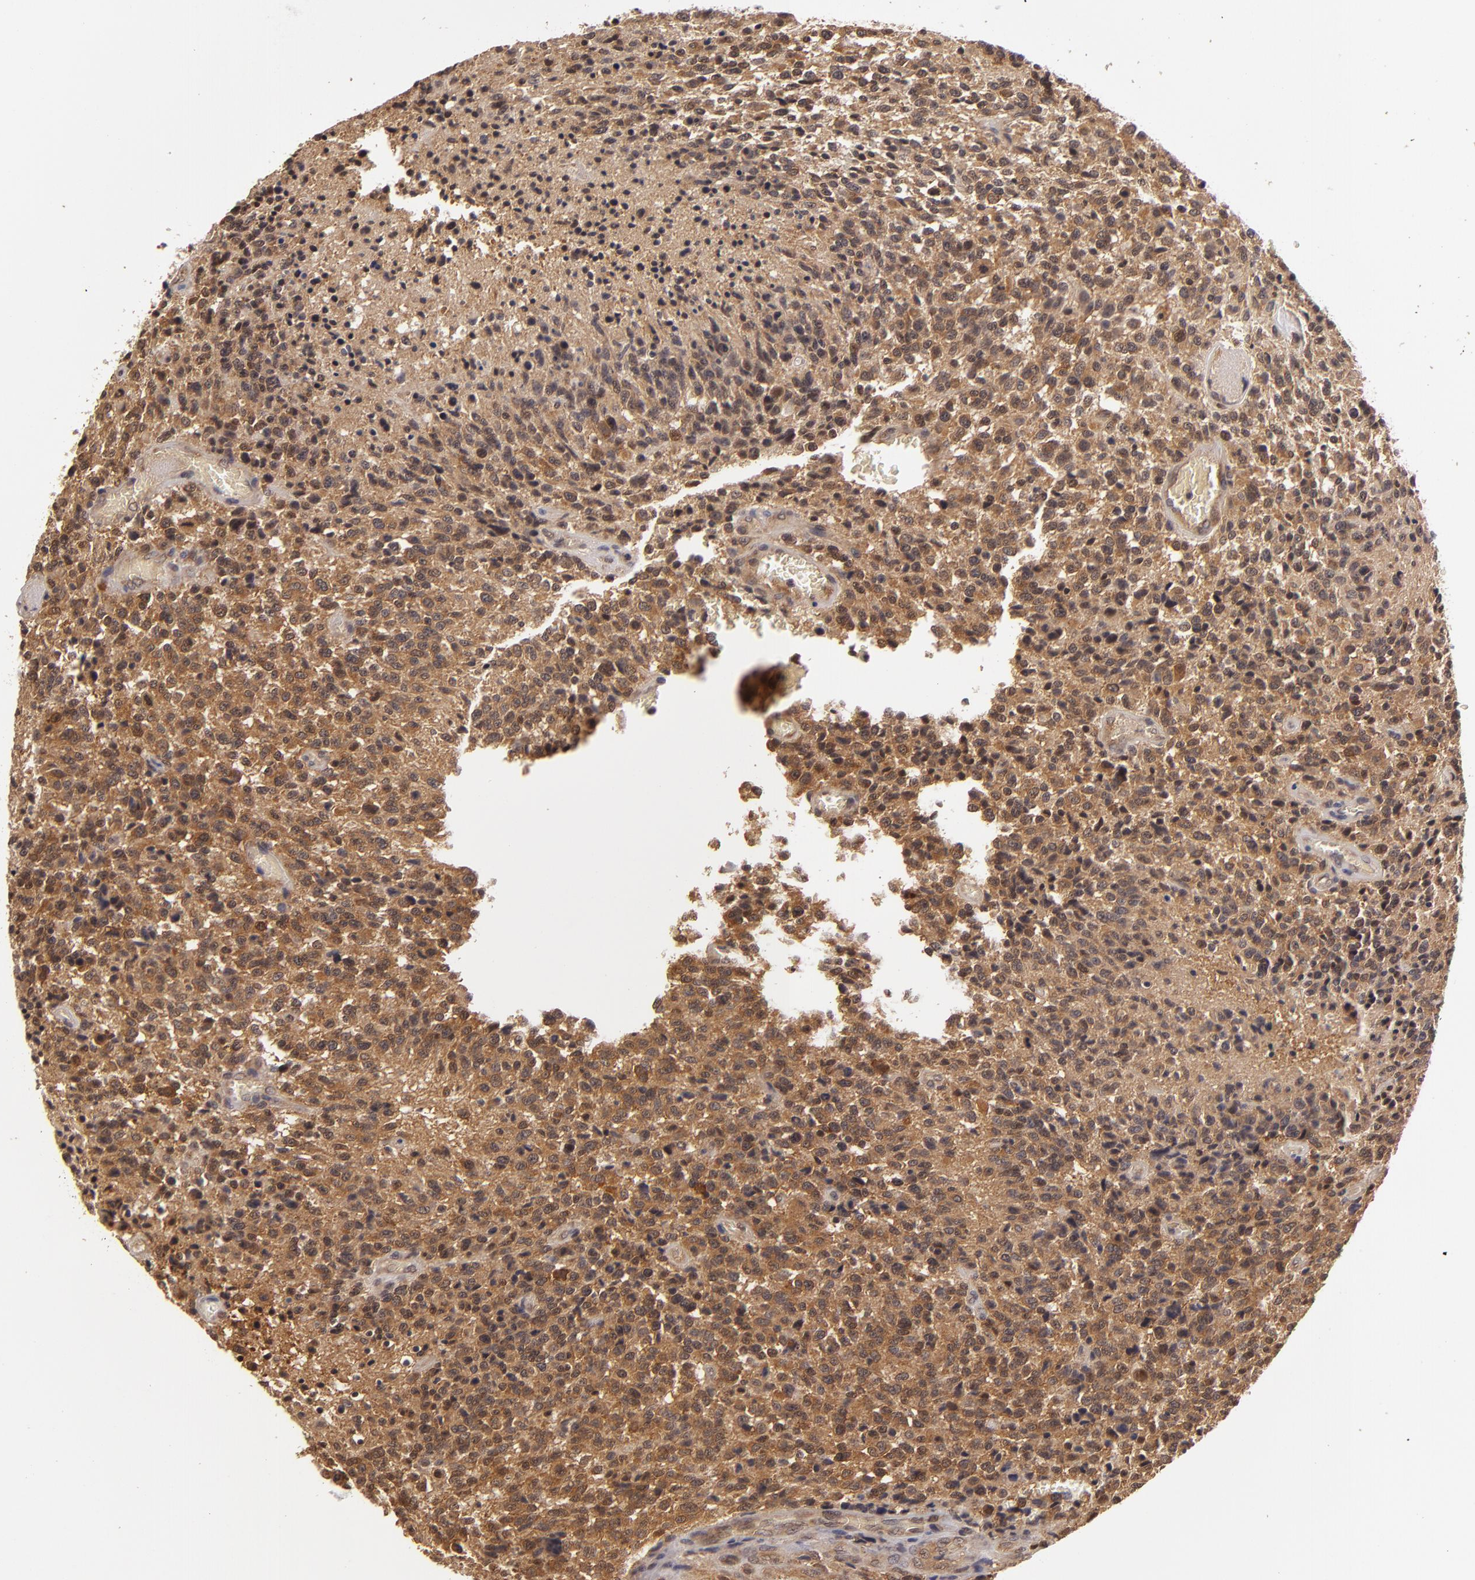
{"staining": {"intensity": "moderate", "quantity": "25%-75%", "location": "cytoplasmic/membranous"}, "tissue": "glioma", "cell_type": "Tumor cells", "image_type": "cancer", "snomed": [{"axis": "morphology", "description": "Glioma, malignant, High grade"}, {"axis": "topography", "description": "Brain"}], "caption": "The immunohistochemical stain highlights moderate cytoplasmic/membranous staining in tumor cells of glioma tissue.", "gene": "MAPK3", "patient": {"sex": "male", "age": 36}}